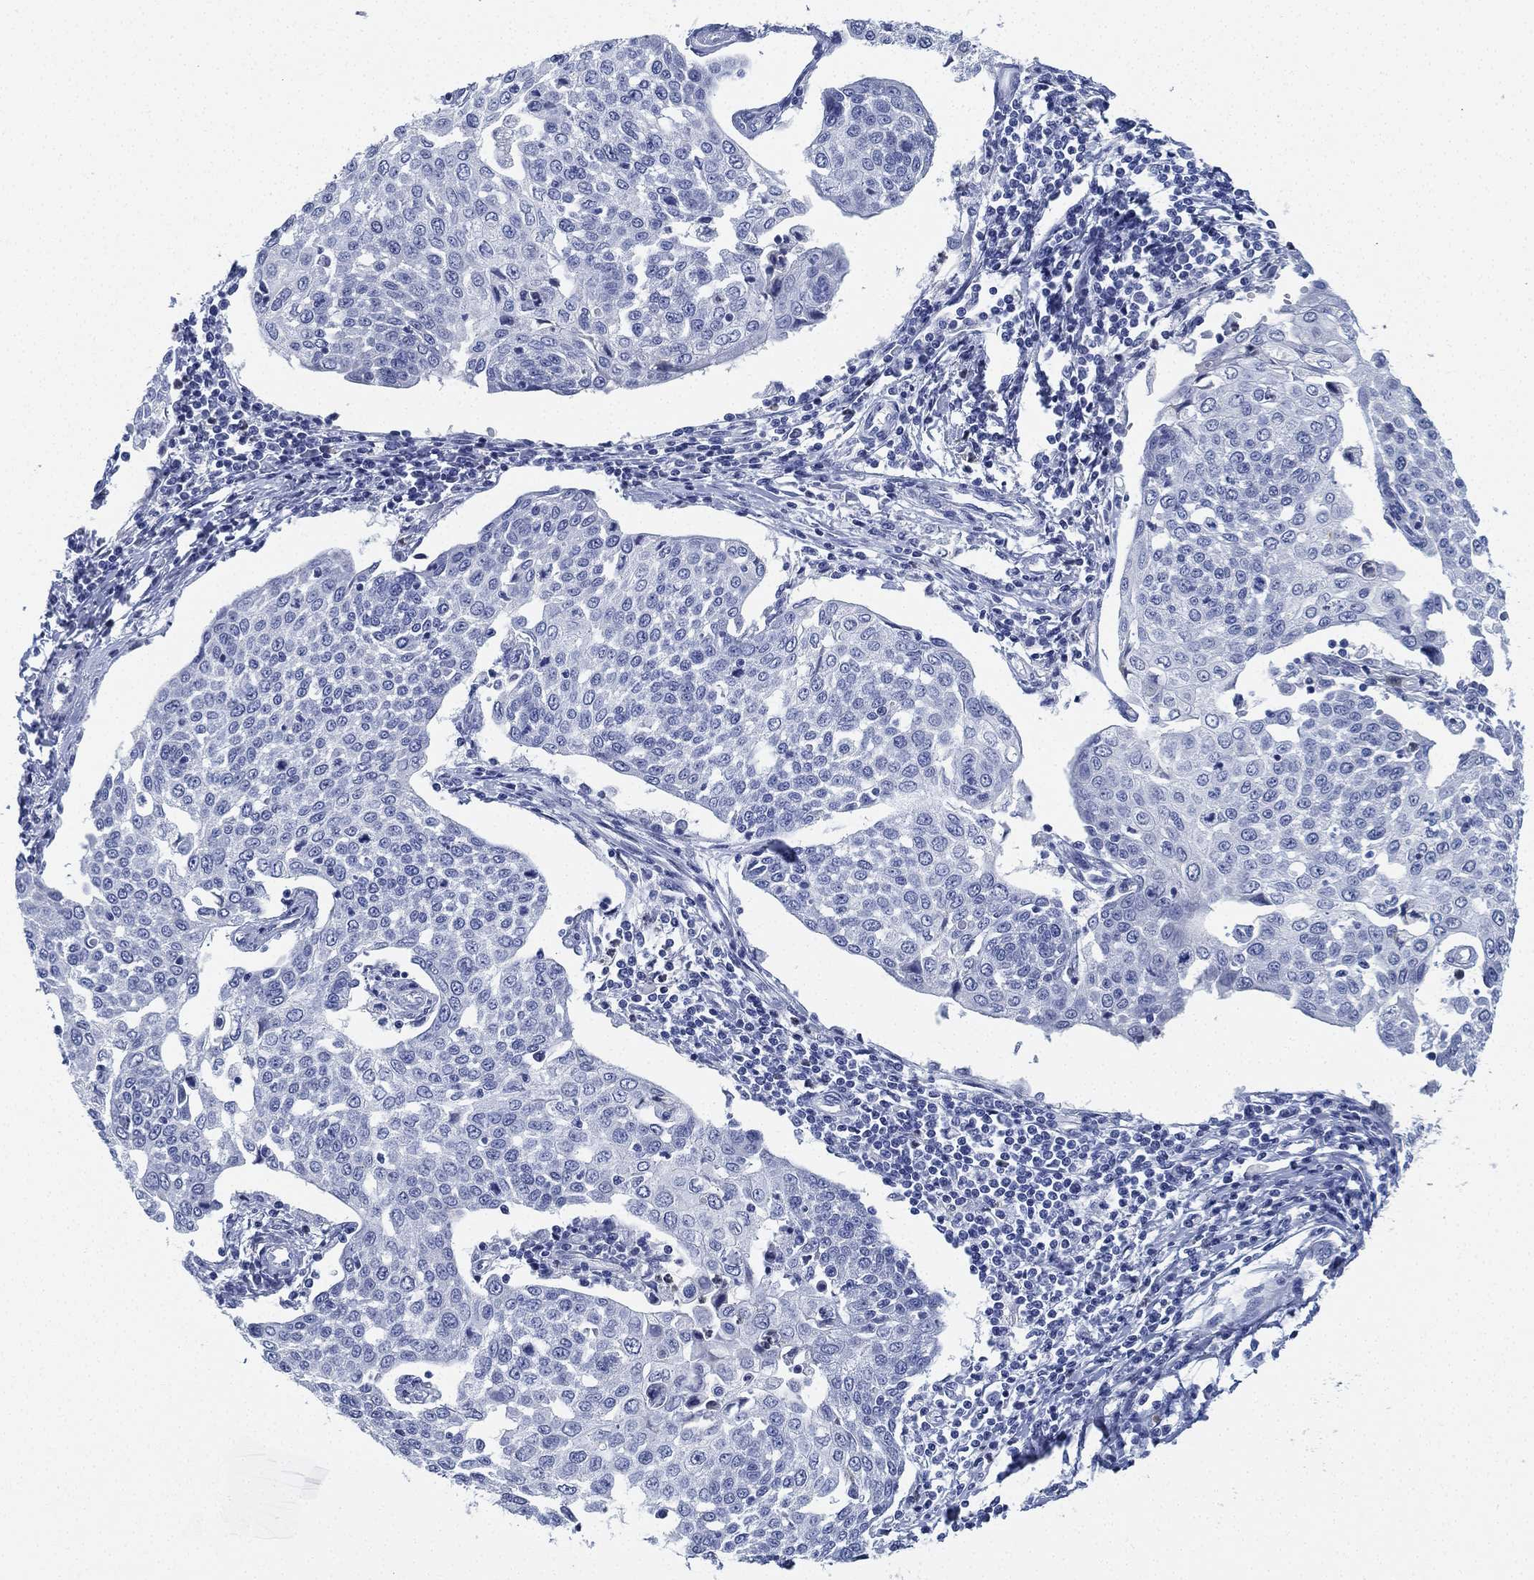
{"staining": {"intensity": "negative", "quantity": "none", "location": "none"}, "tissue": "cervical cancer", "cell_type": "Tumor cells", "image_type": "cancer", "snomed": [{"axis": "morphology", "description": "Squamous cell carcinoma, NOS"}, {"axis": "topography", "description": "Cervix"}], "caption": "An immunohistochemistry image of squamous cell carcinoma (cervical) is shown. There is no staining in tumor cells of squamous cell carcinoma (cervical).", "gene": "DEFB121", "patient": {"sex": "female", "age": 34}}